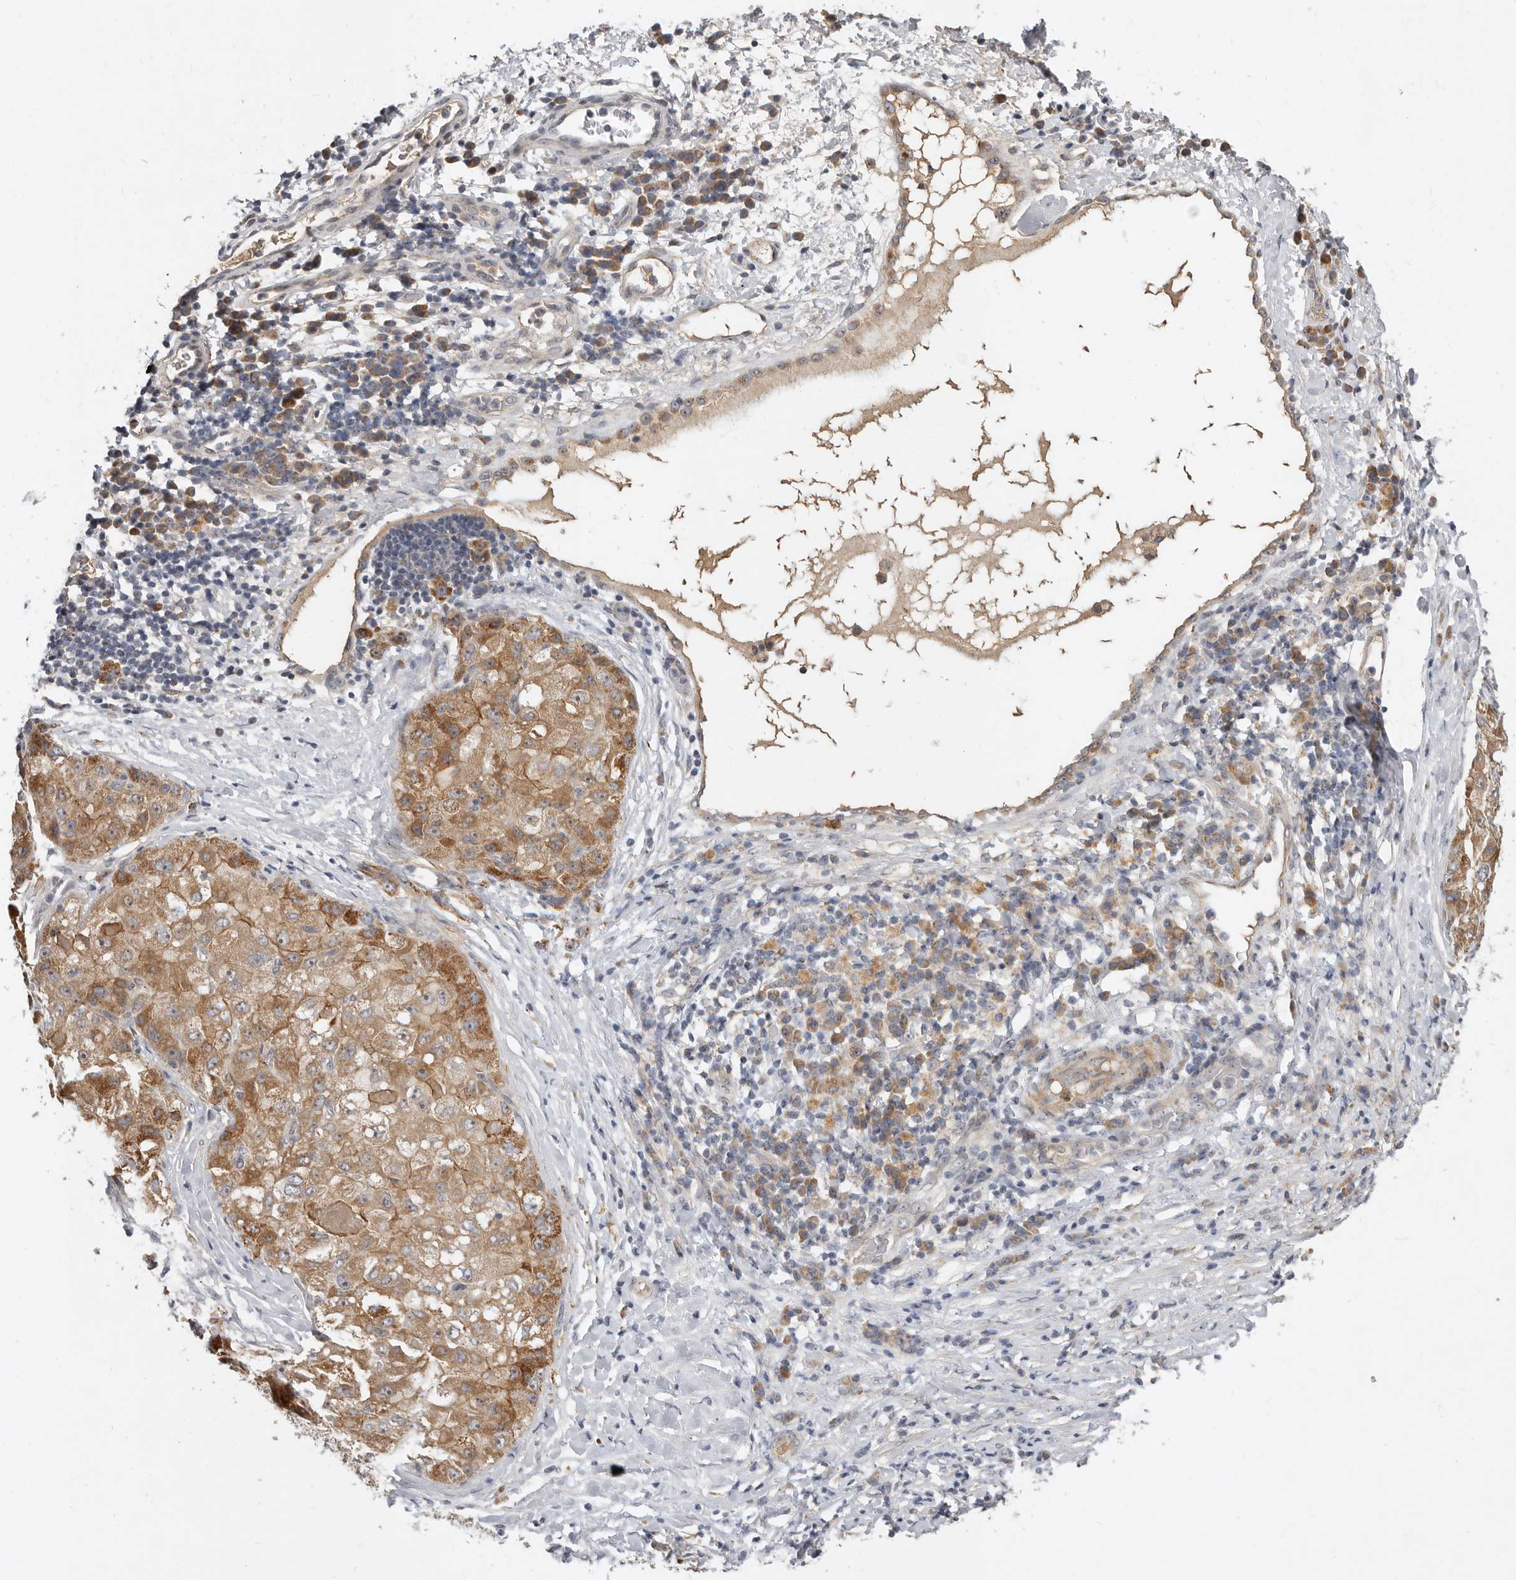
{"staining": {"intensity": "moderate", "quantity": ">75%", "location": "cytoplasmic/membranous"}, "tissue": "liver cancer", "cell_type": "Tumor cells", "image_type": "cancer", "snomed": [{"axis": "morphology", "description": "Carcinoma, Hepatocellular, NOS"}, {"axis": "topography", "description": "Liver"}], "caption": "A brown stain labels moderate cytoplasmic/membranous positivity of a protein in human liver cancer tumor cells.", "gene": "MICALL2", "patient": {"sex": "male", "age": 80}}